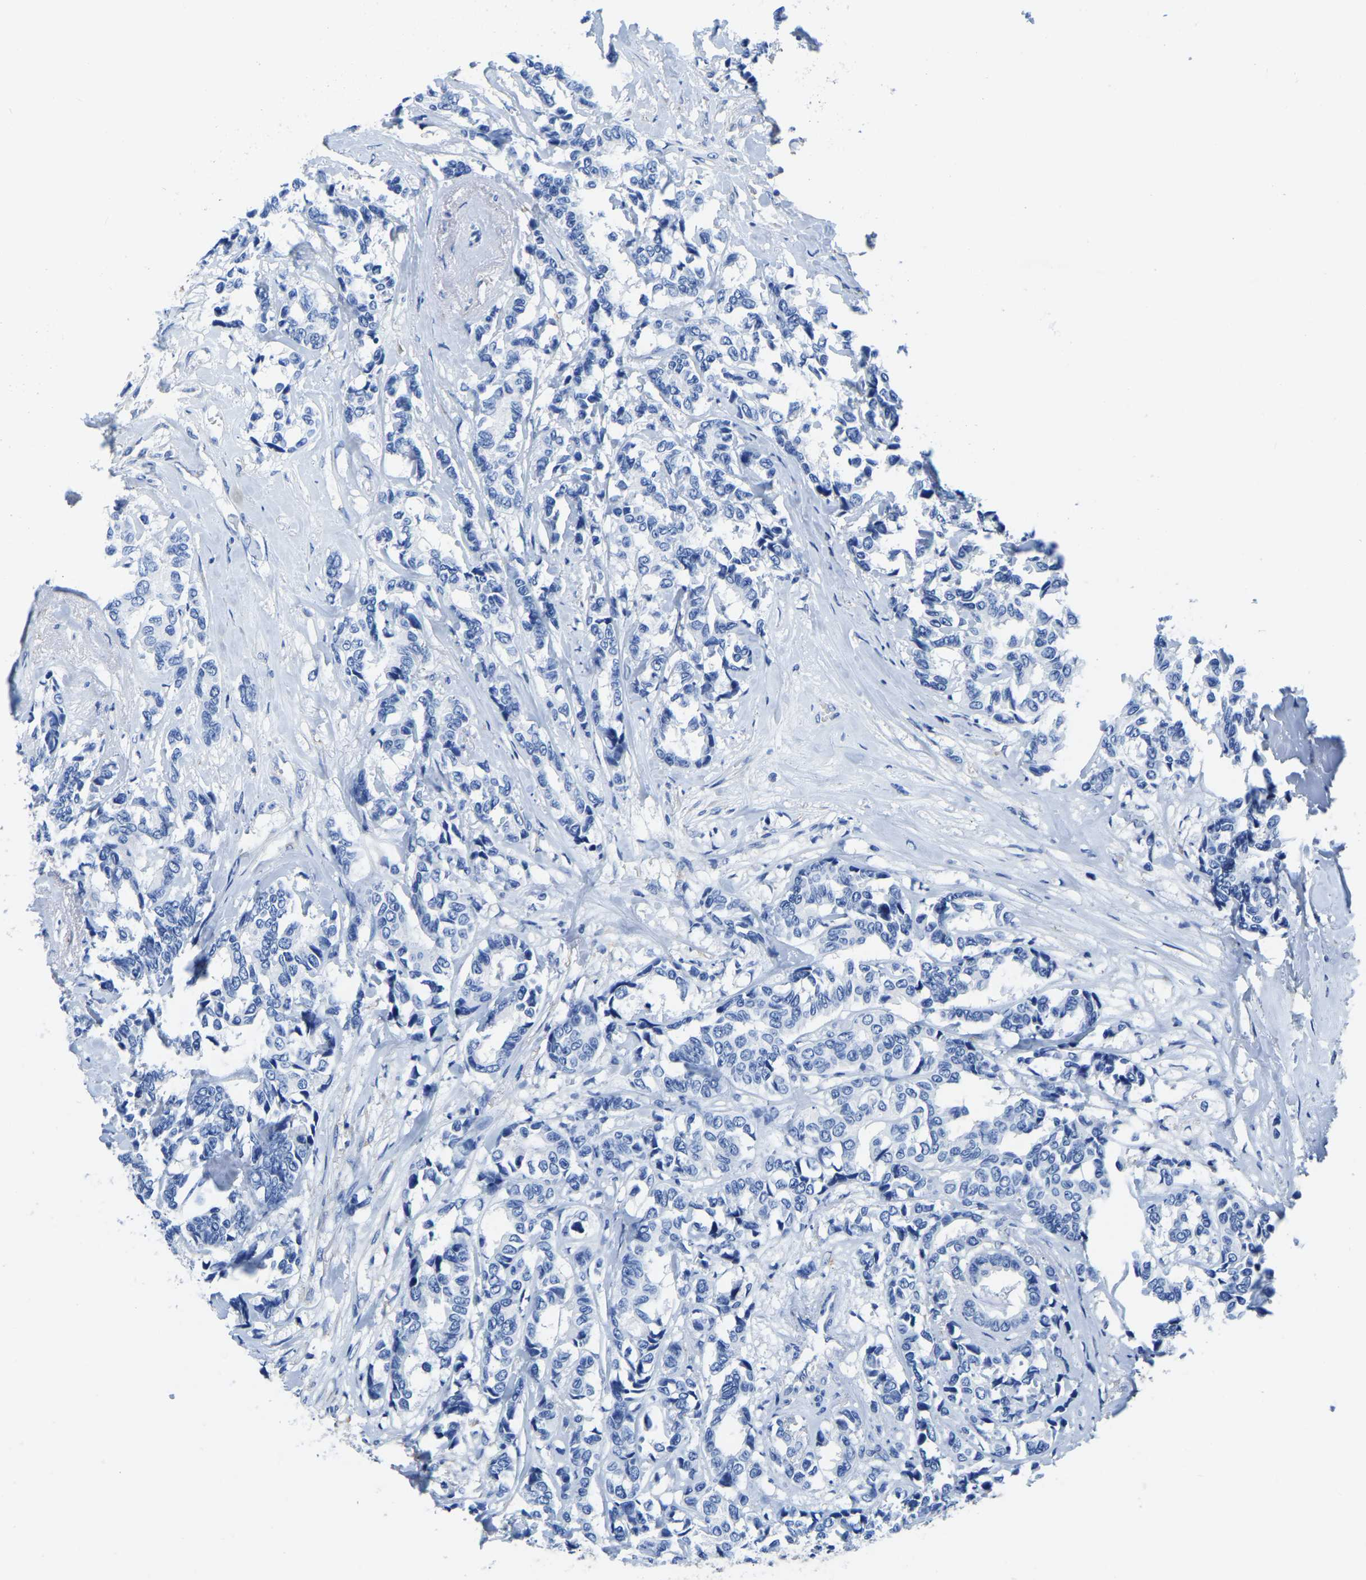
{"staining": {"intensity": "negative", "quantity": "none", "location": "none"}, "tissue": "breast cancer", "cell_type": "Tumor cells", "image_type": "cancer", "snomed": [{"axis": "morphology", "description": "Duct carcinoma"}, {"axis": "topography", "description": "Breast"}], "caption": "IHC micrograph of infiltrating ductal carcinoma (breast) stained for a protein (brown), which demonstrates no positivity in tumor cells. The staining was performed using DAB to visualize the protein expression in brown, while the nuclei were stained in blue with hematoxylin (Magnification: 20x).", "gene": "ZDHHC13", "patient": {"sex": "female", "age": 87}}